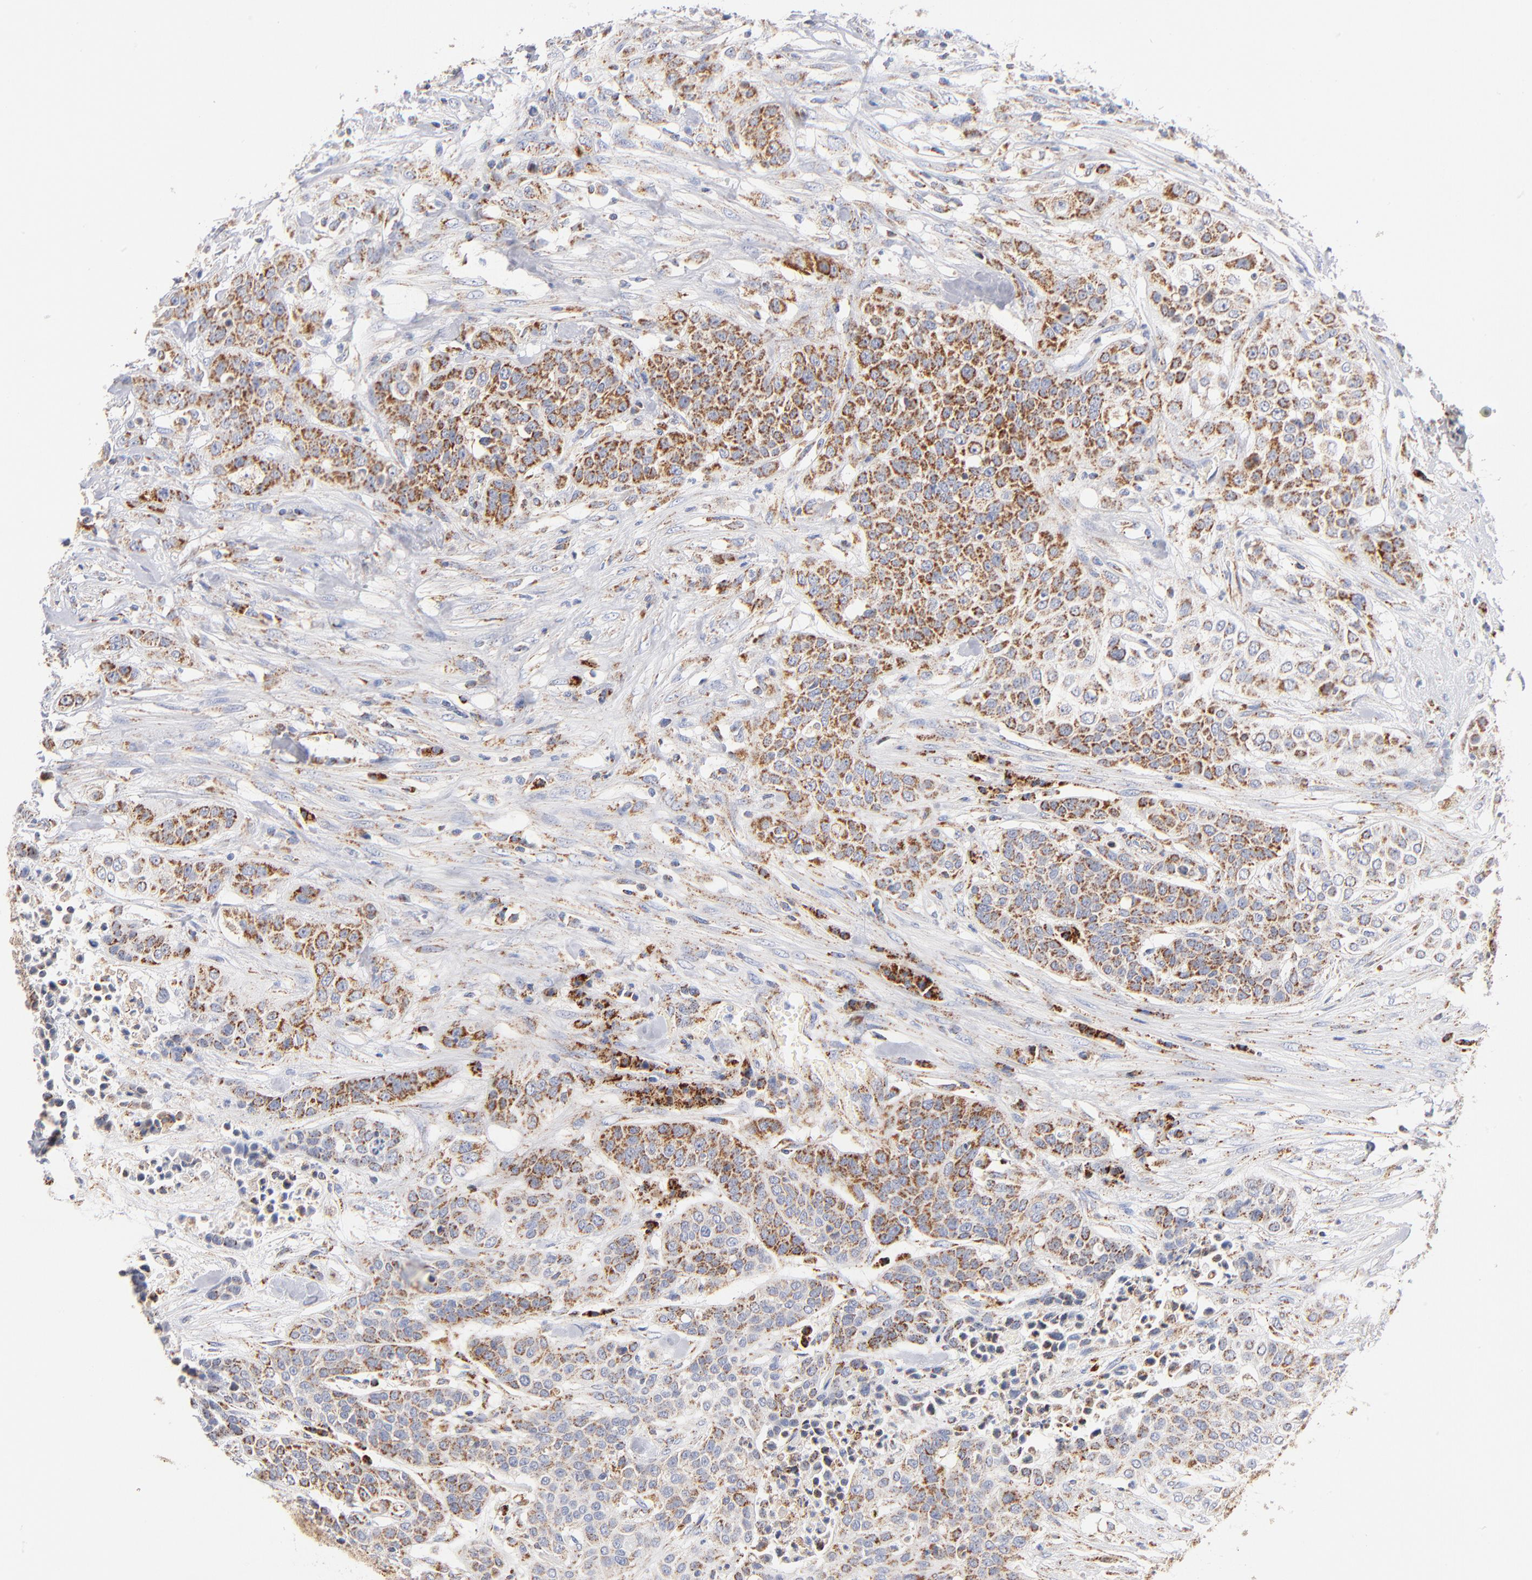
{"staining": {"intensity": "moderate", "quantity": ">75%", "location": "cytoplasmic/membranous"}, "tissue": "urothelial cancer", "cell_type": "Tumor cells", "image_type": "cancer", "snomed": [{"axis": "morphology", "description": "Urothelial carcinoma, High grade"}, {"axis": "topography", "description": "Urinary bladder"}], "caption": "A brown stain labels moderate cytoplasmic/membranous expression of a protein in urothelial cancer tumor cells. The protein of interest is stained brown, and the nuclei are stained in blue (DAB IHC with brightfield microscopy, high magnification).", "gene": "DLAT", "patient": {"sex": "male", "age": 74}}